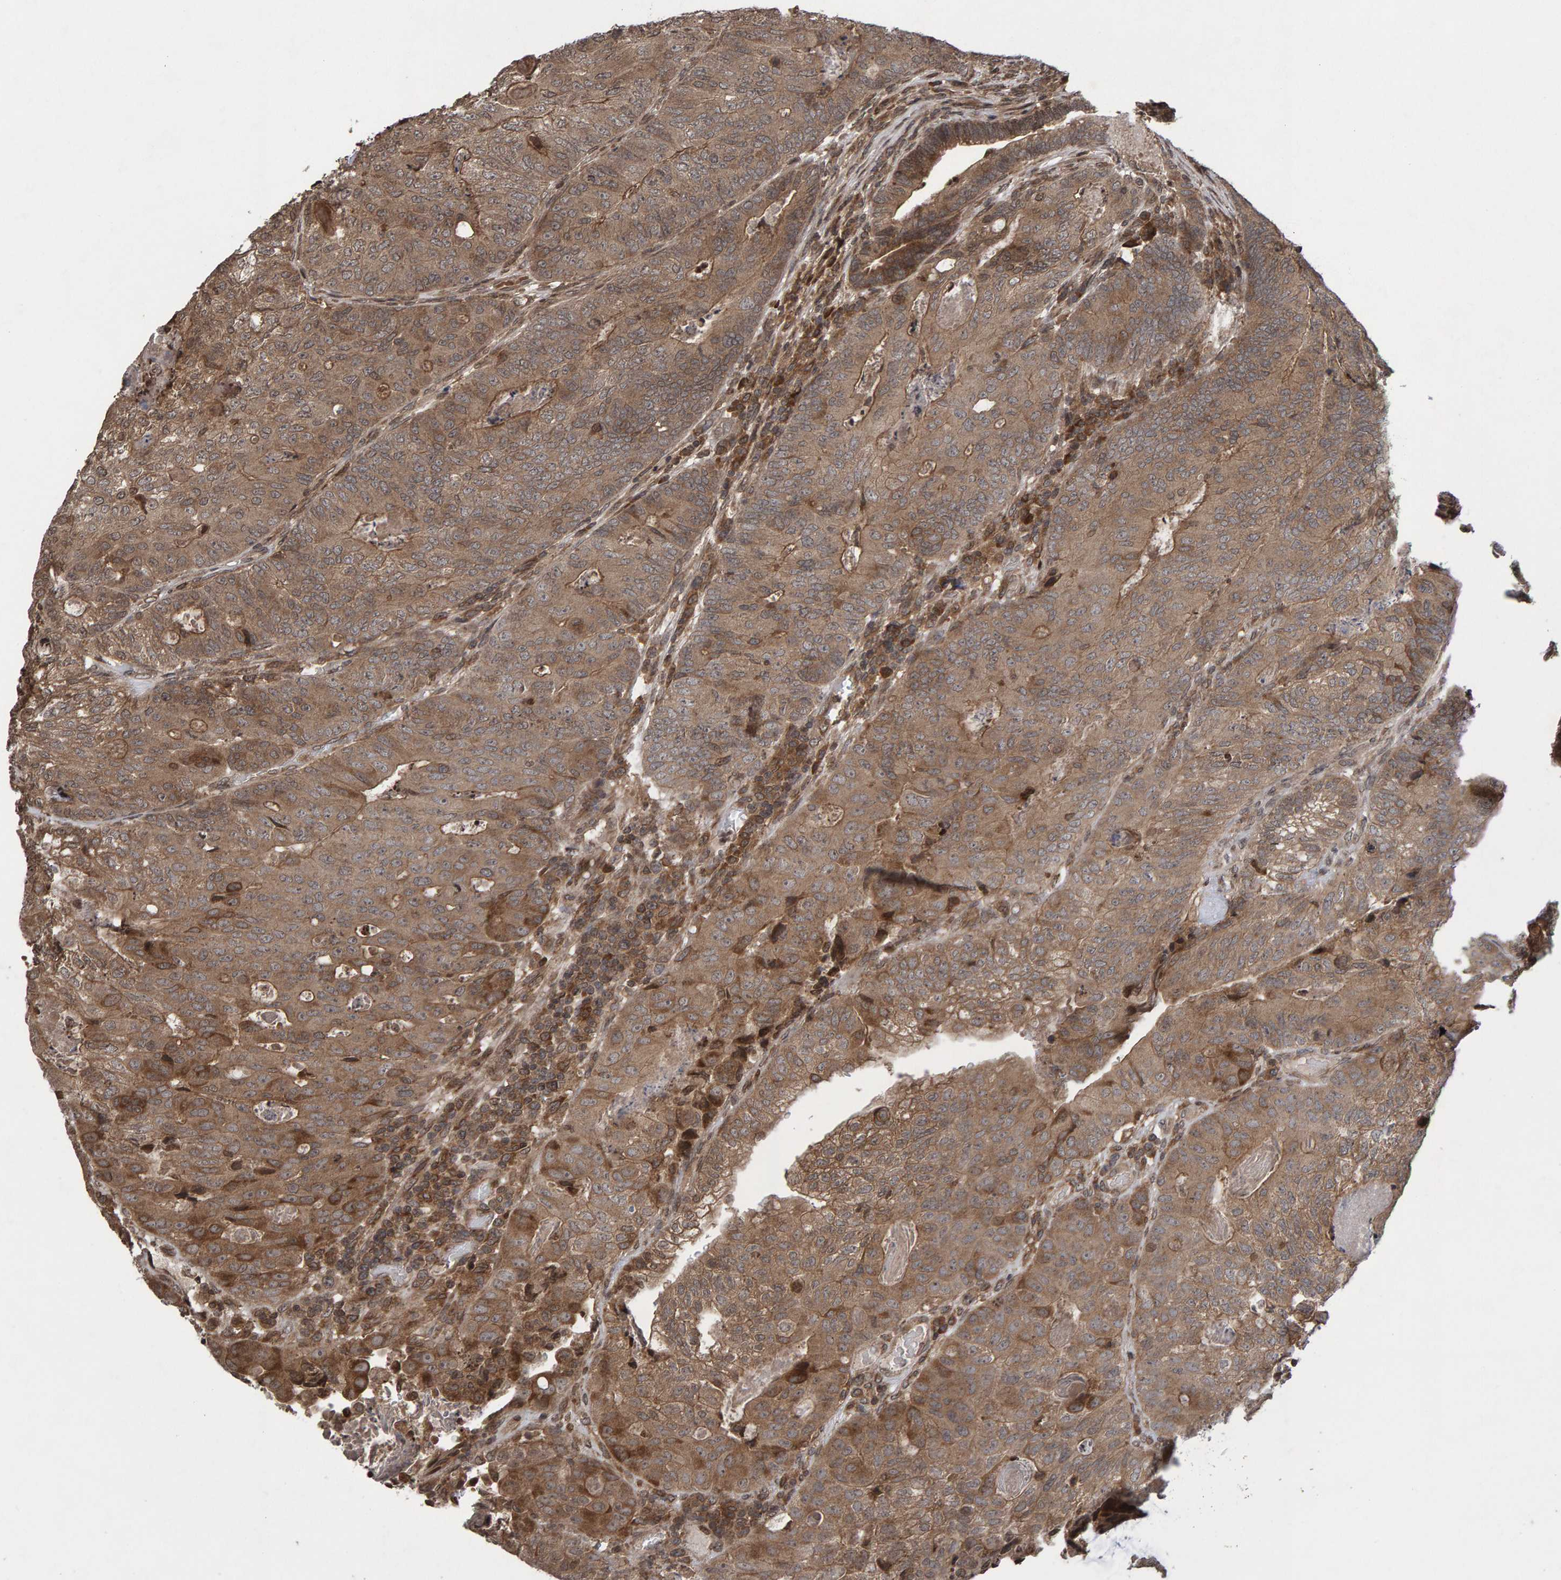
{"staining": {"intensity": "moderate", "quantity": ">75%", "location": "cytoplasmic/membranous"}, "tissue": "colorectal cancer", "cell_type": "Tumor cells", "image_type": "cancer", "snomed": [{"axis": "morphology", "description": "Adenocarcinoma, NOS"}, {"axis": "topography", "description": "Colon"}], "caption": "Colorectal cancer stained with DAB immunohistochemistry (IHC) displays medium levels of moderate cytoplasmic/membranous expression in approximately >75% of tumor cells. Using DAB (3,3'-diaminobenzidine) (brown) and hematoxylin (blue) stains, captured at high magnification using brightfield microscopy.", "gene": "GAB2", "patient": {"sex": "female", "age": 67}}